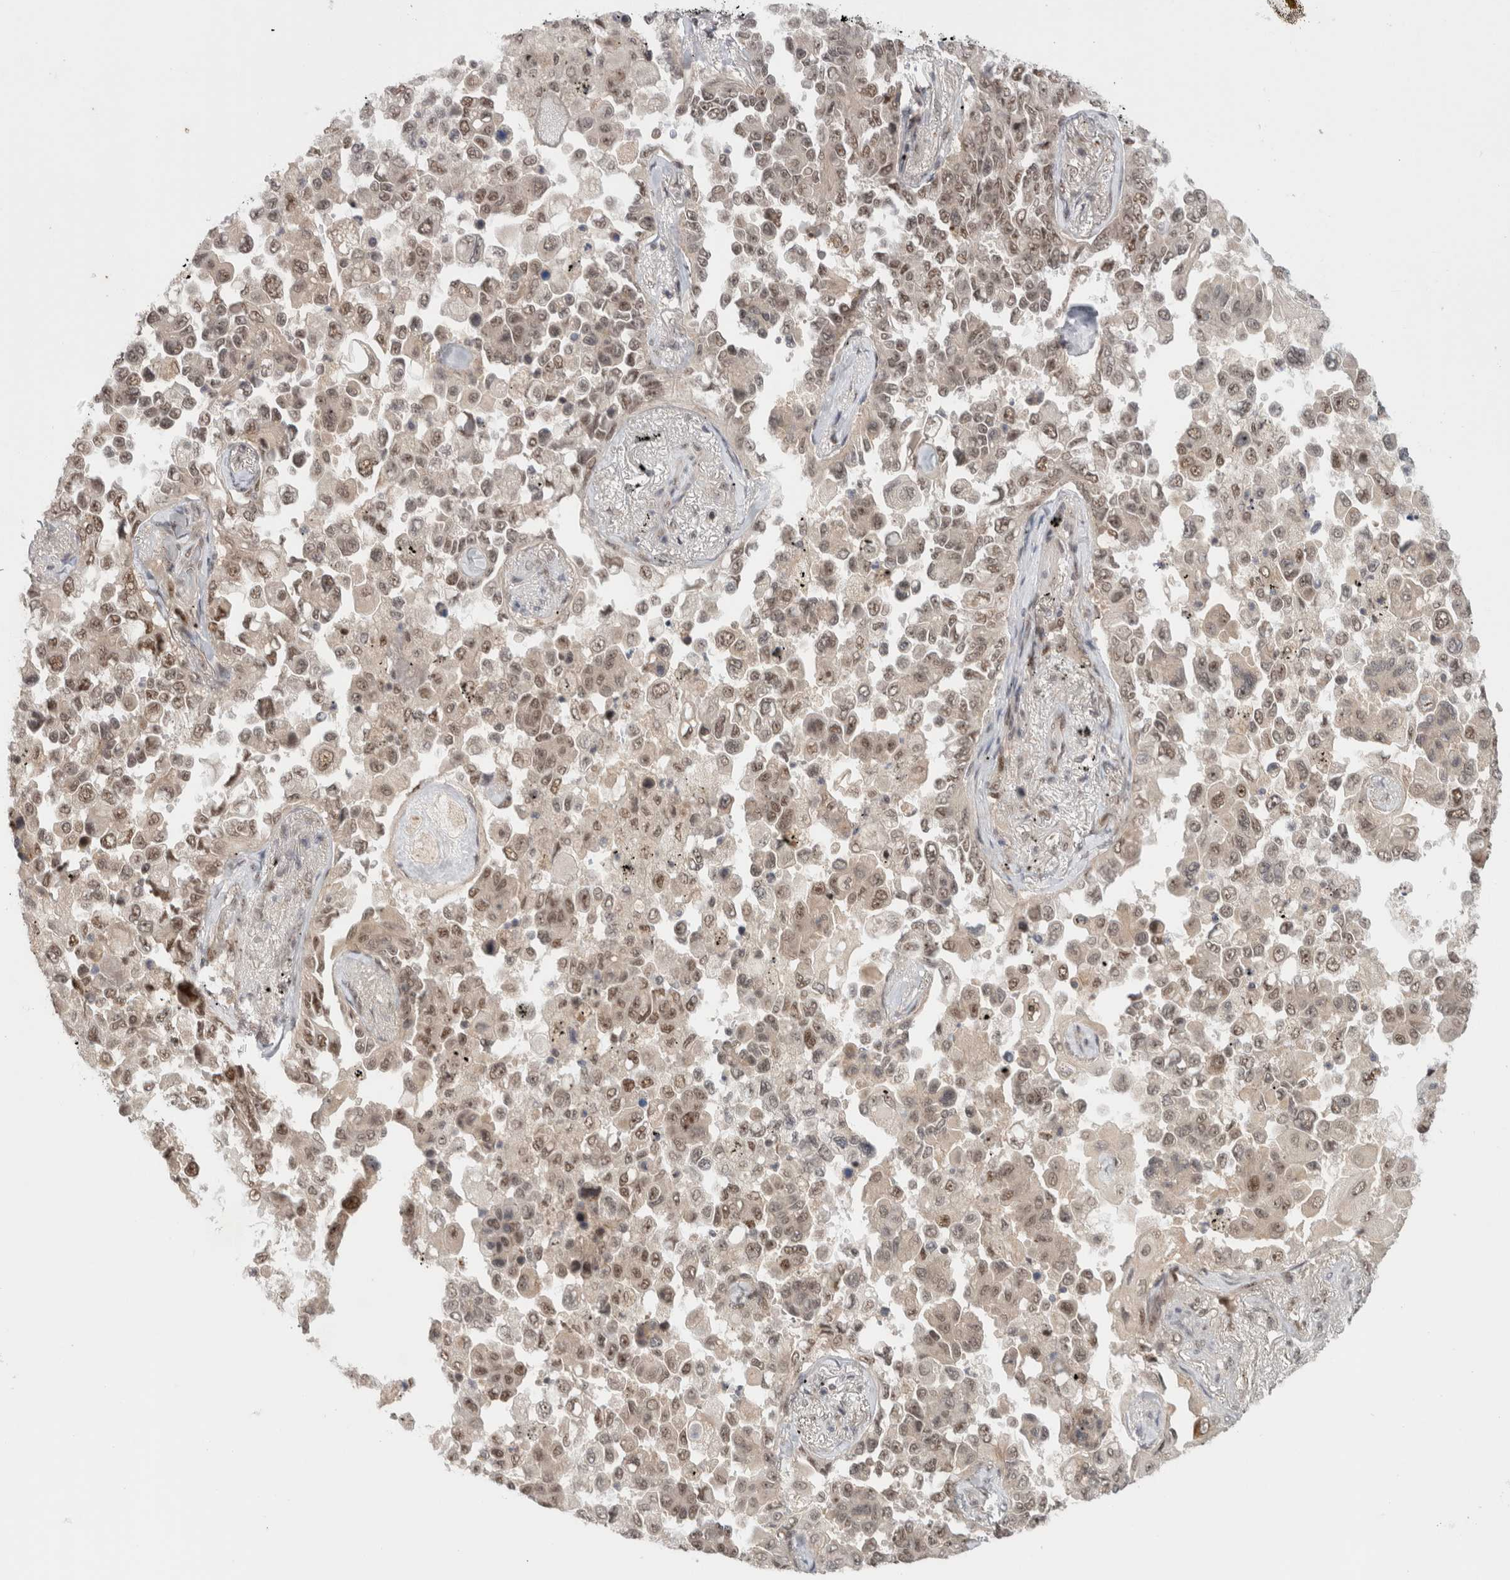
{"staining": {"intensity": "moderate", "quantity": ">75%", "location": "nuclear"}, "tissue": "lung cancer", "cell_type": "Tumor cells", "image_type": "cancer", "snomed": [{"axis": "morphology", "description": "Adenocarcinoma, NOS"}, {"axis": "topography", "description": "Lung"}], "caption": "Immunohistochemistry (IHC) image of neoplastic tissue: human lung cancer (adenocarcinoma) stained using IHC exhibits medium levels of moderate protein expression localized specifically in the nuclear of tumor cells, appearing as a nuclear brown color.", "gene": "MPHOSPH6", "patient": {"sex": "female", "age": 67}}